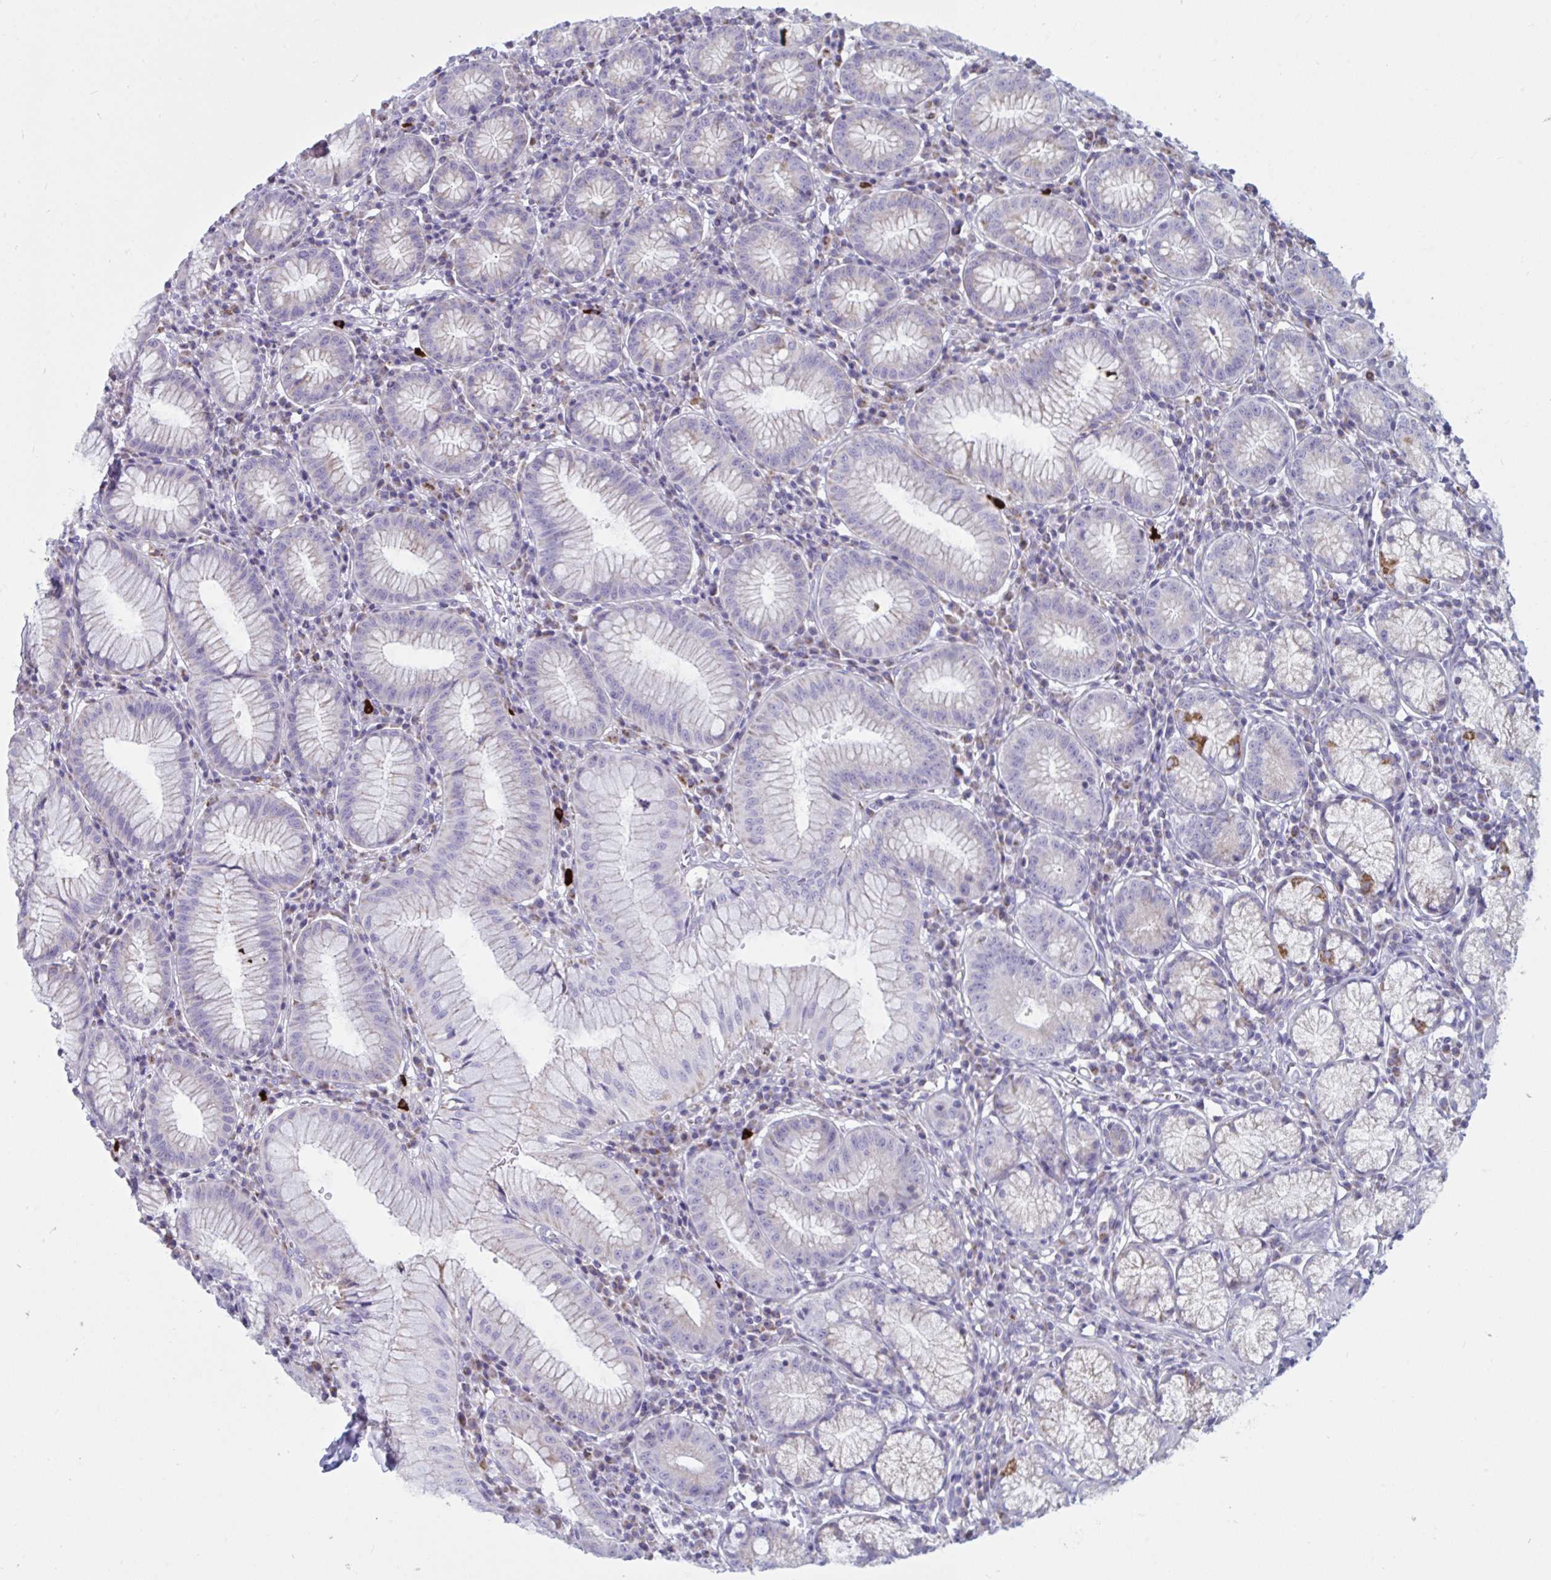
{"staining": {"intensity": "strong", "quantity": "<25%", "location": "cytoplasmic/membranous"}, "tissue": "stomach", "cell_type": "Glandular cells", "image_type": "normal", "snomed": [{"axis": "morphology", "description": "Normal tissue, NOS"}, {"axis": "topography", "description": "Stomach"}], "caption": "This histopathology image demonstrates immunohistochemistry staining of unremarkable human stomach, with medium strong cytoplasmic/membranous staining in about <25% of glandular cells.", "gene": "ATG9A", "patient": {"sex": "male", "age": 55}}